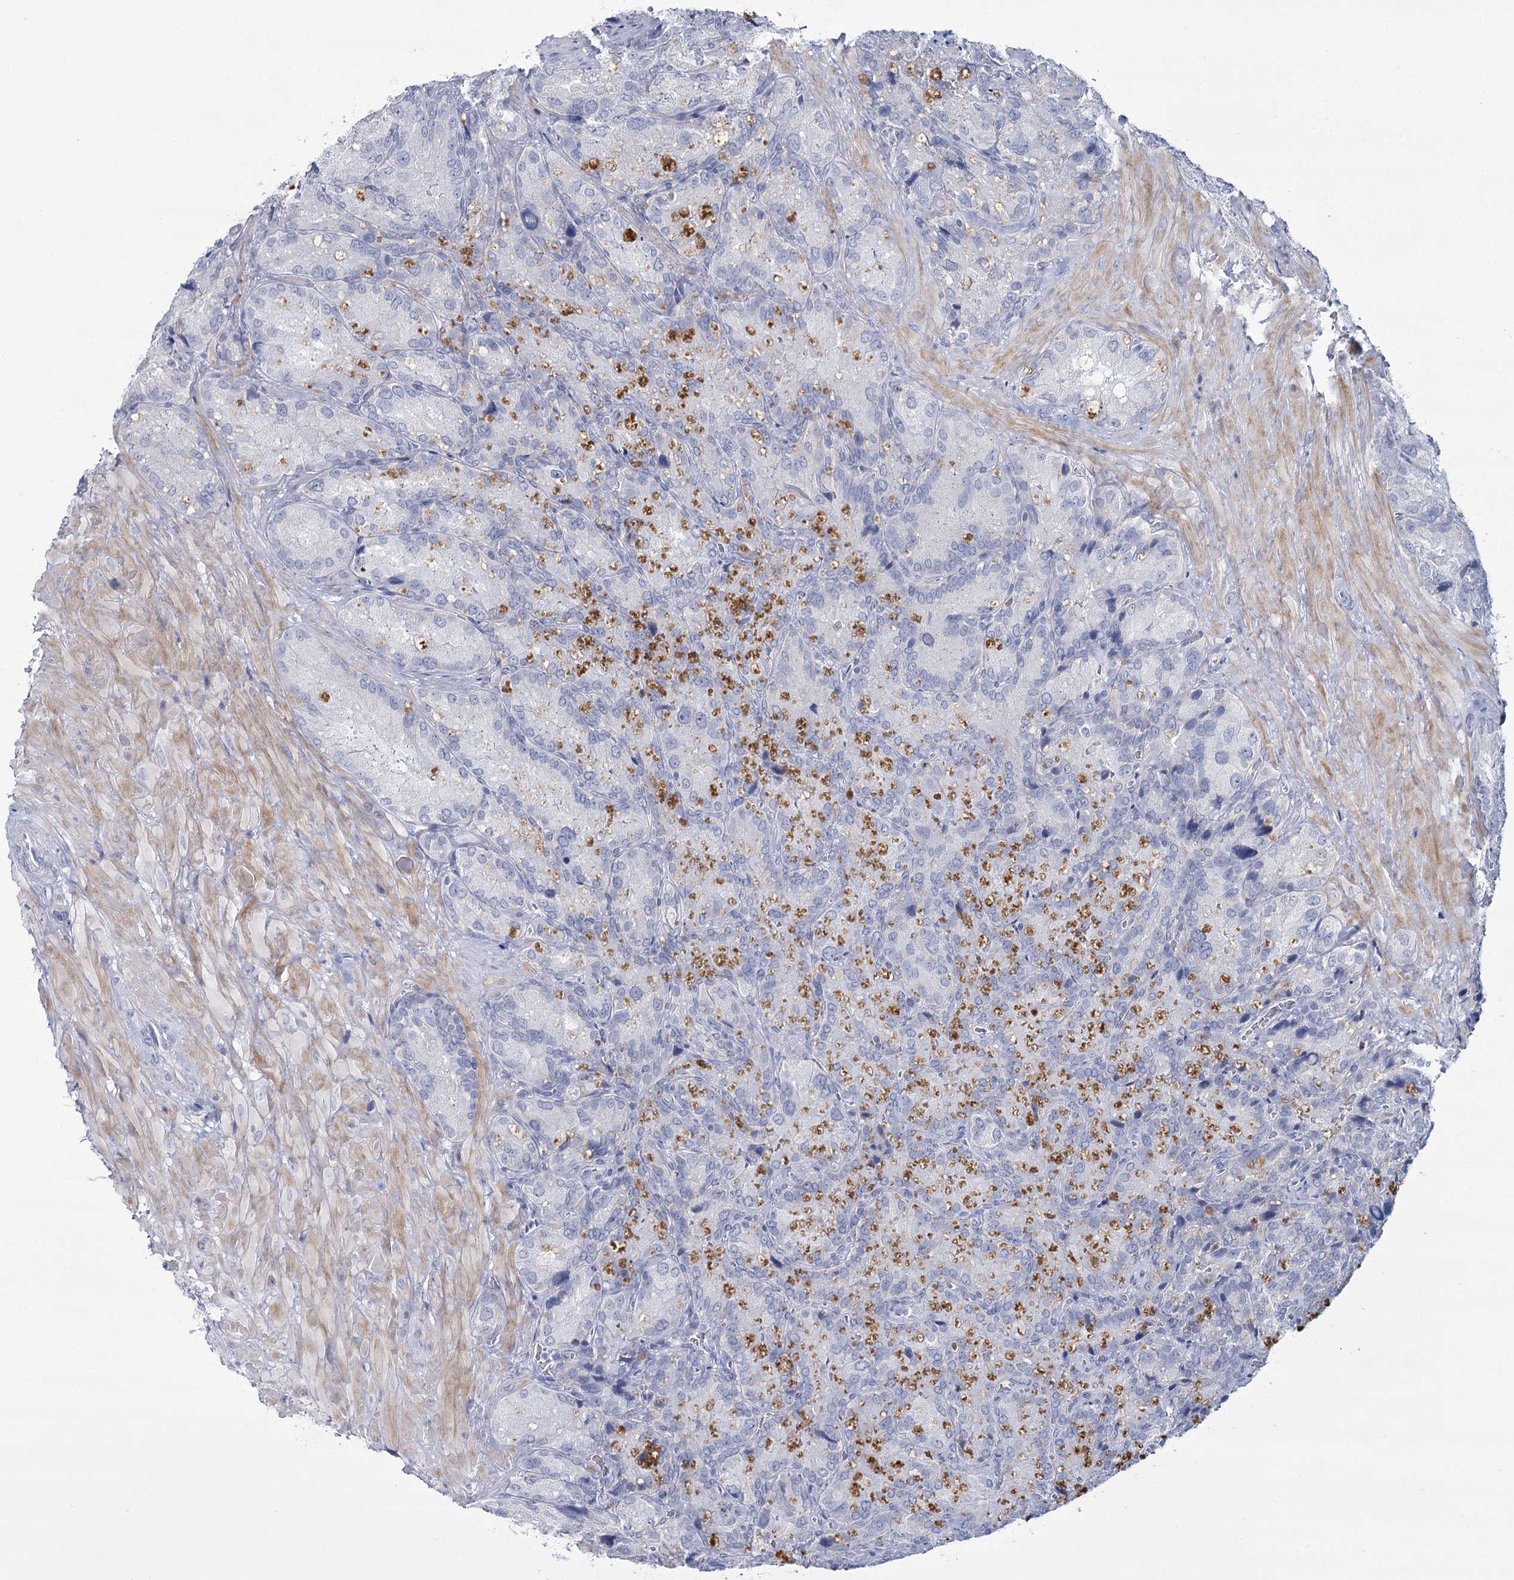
{"staining": {"intensity": "moderate", "quantity": "<25%", "location": "cytoplasmic/membranous"}, "tissue": "seminal vesicle", "cell_type": "Glandular cells", "image_type": "normal", "snomed": [{"axis": "morphology", "description": "Normal tissue, NOS"}, {"axis": "topography", "description": "Seminal veicle"}], "caption": "Benign seminal vesicle was stained to show a protein in brown. There is low levels of moderate cytoplasmic/membranous expression in approximately <25% of glandular cells.", "gene": "IGSF3", "patient": {"sex": "male", "age": 62}}